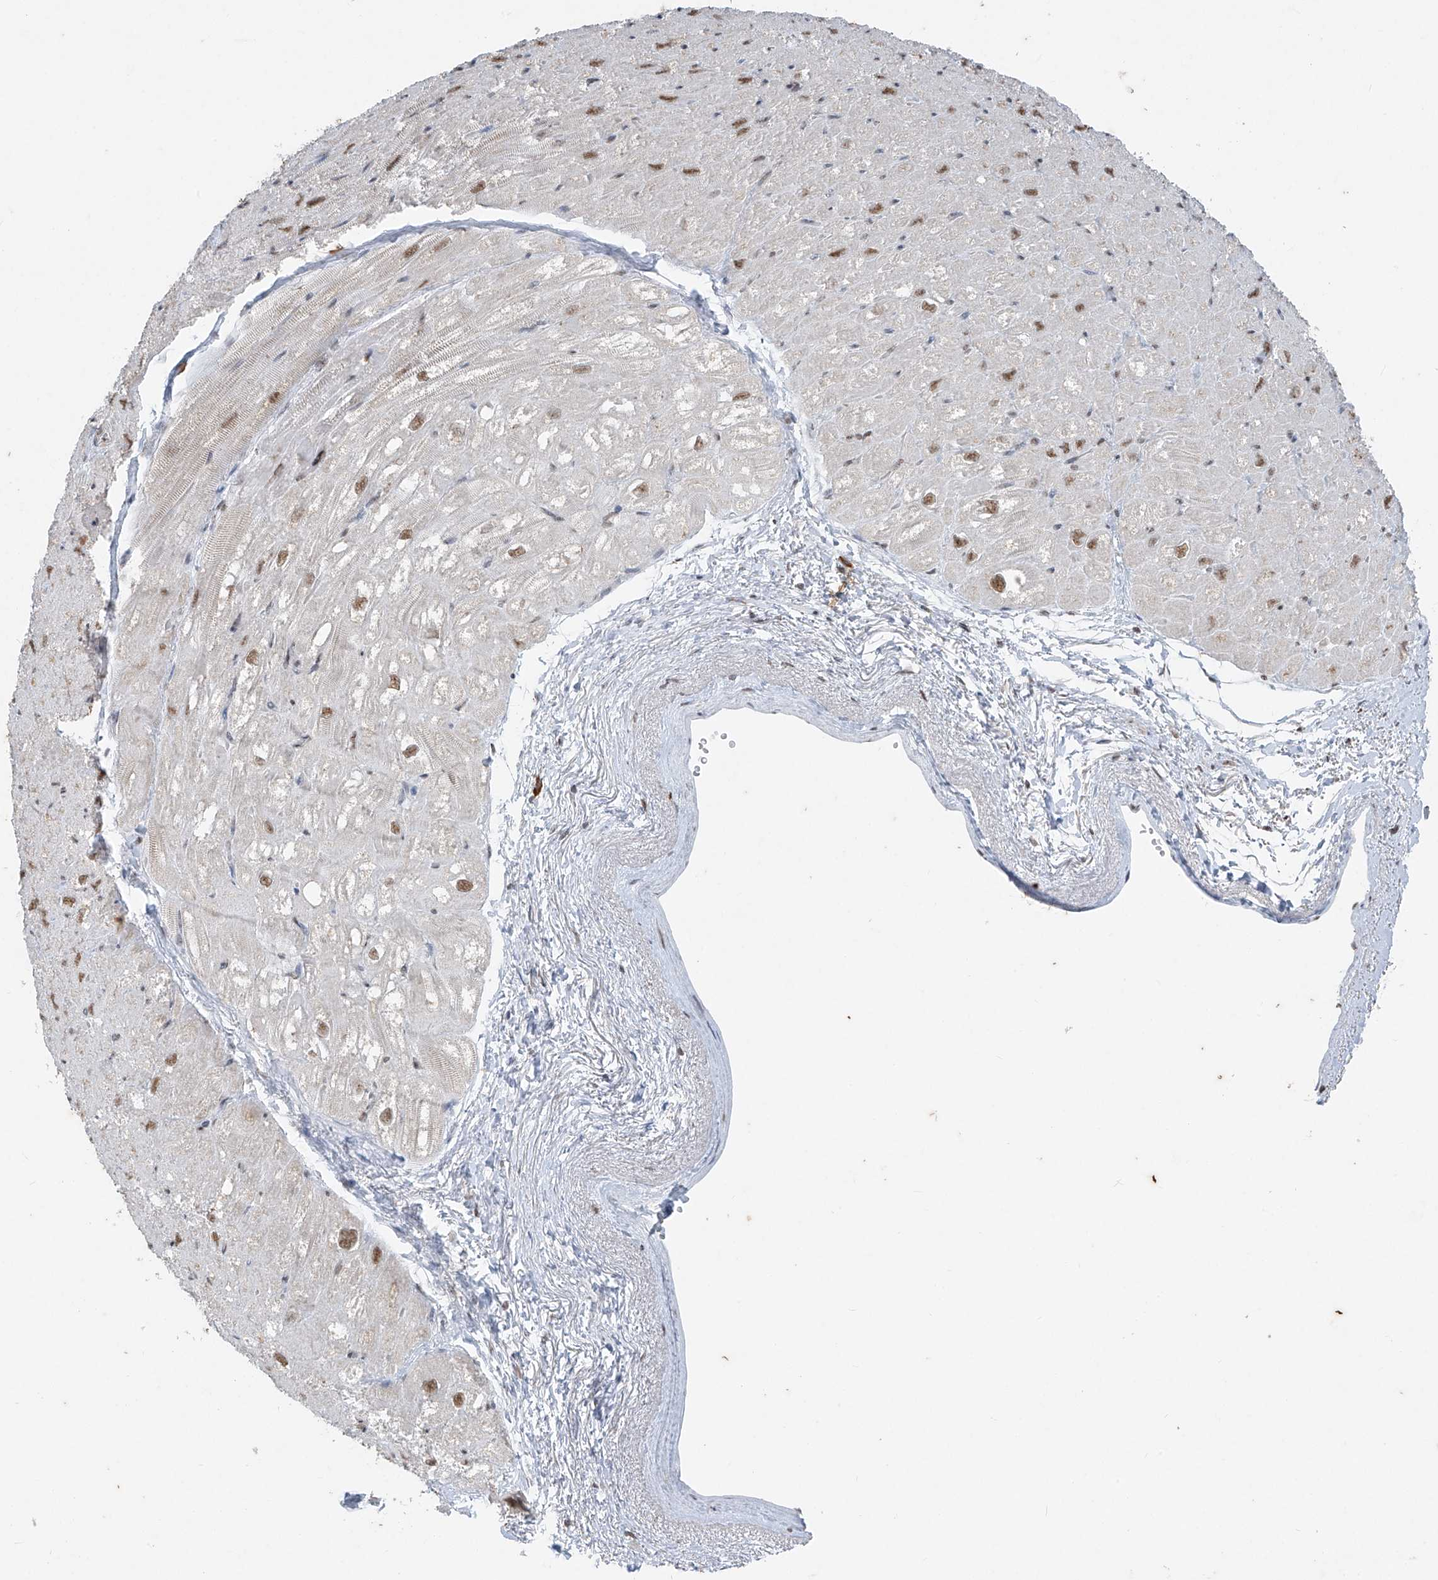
{"staining": {"intensity": "moderate", "quantity": "25%-75%", "location": "cytoplasmic/membranous,nuclear"}, "tissue": "heart muscle", "cell_type": "Cardiomyocytes", "image_type": "normal", "snomed": [{"axis": "morphology", "description": "Normal tissue, NOS"}, {"axis": "topography", "description": "Heart"}], "caption": "A brown stain labels moderate cytoplasmic/membranous,nuclear staining of a protein in cardiomyocytes of normal heart muscle.", "gene": "TFEC", "patient": {"sex": "male", "age": 50}}